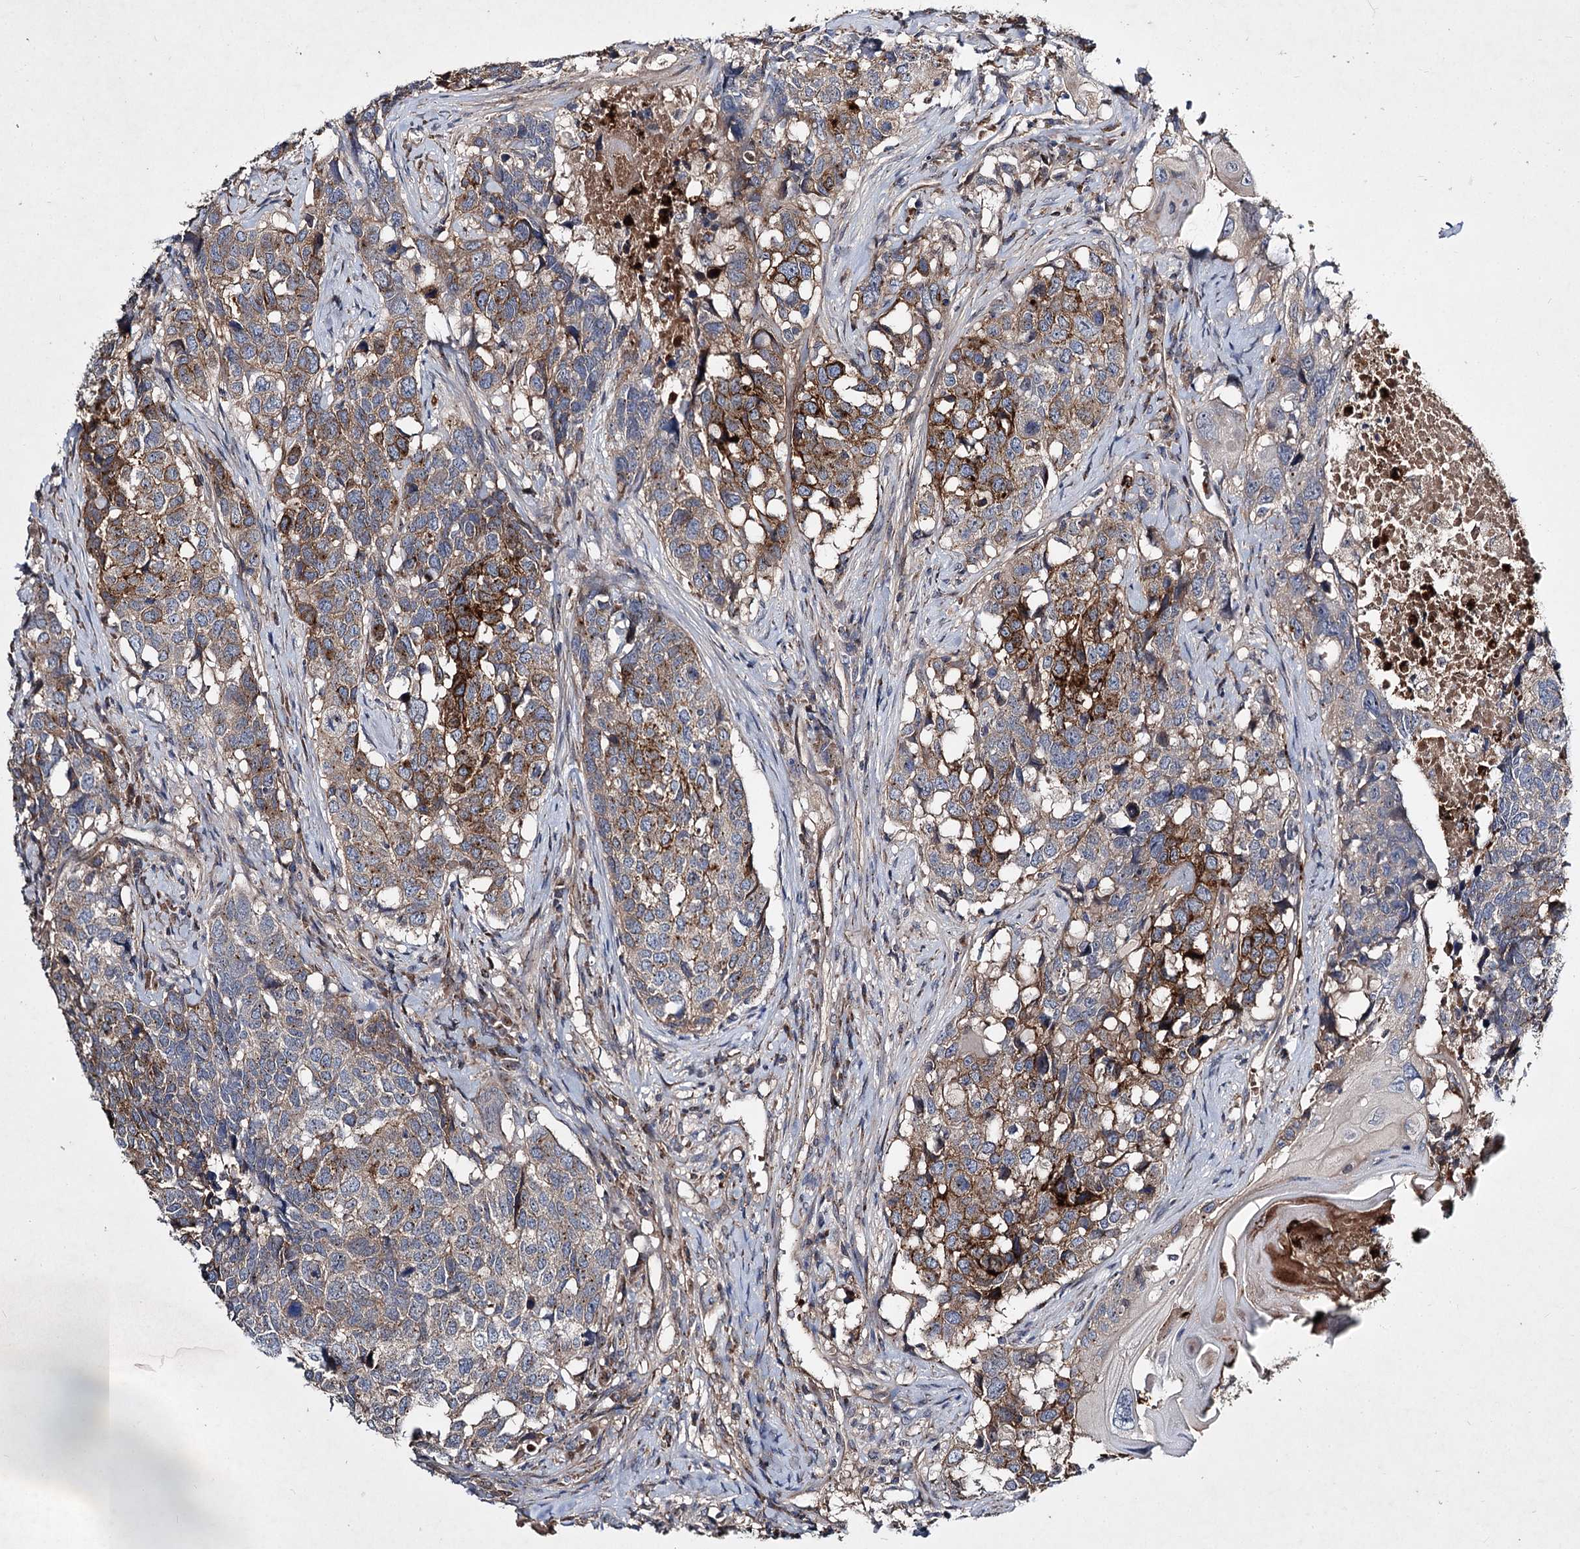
{"staining": {"intensity": "strong", "quantity": "25%-75%", "location": "cytoplasmic/membranous"}, "tissue": "head and neck cancer", "cell_type": "Tumor cells", "image_type": "cancer", "snomed": [{"axis": "morphology", "description": "Squamous cell carcinoma, NOS"}, {"axis": "topography", "description": "Head-Neck"}], "caption": "IHC histopathology image of head and neck cancer stained for a protein (brown), which shows high levels of strong cytoplasmic/membranous positivity in approximately 25%-75% of tumor cells.", "gene": "MINDY3", "patient": {"sex": "male", "age": 66}}